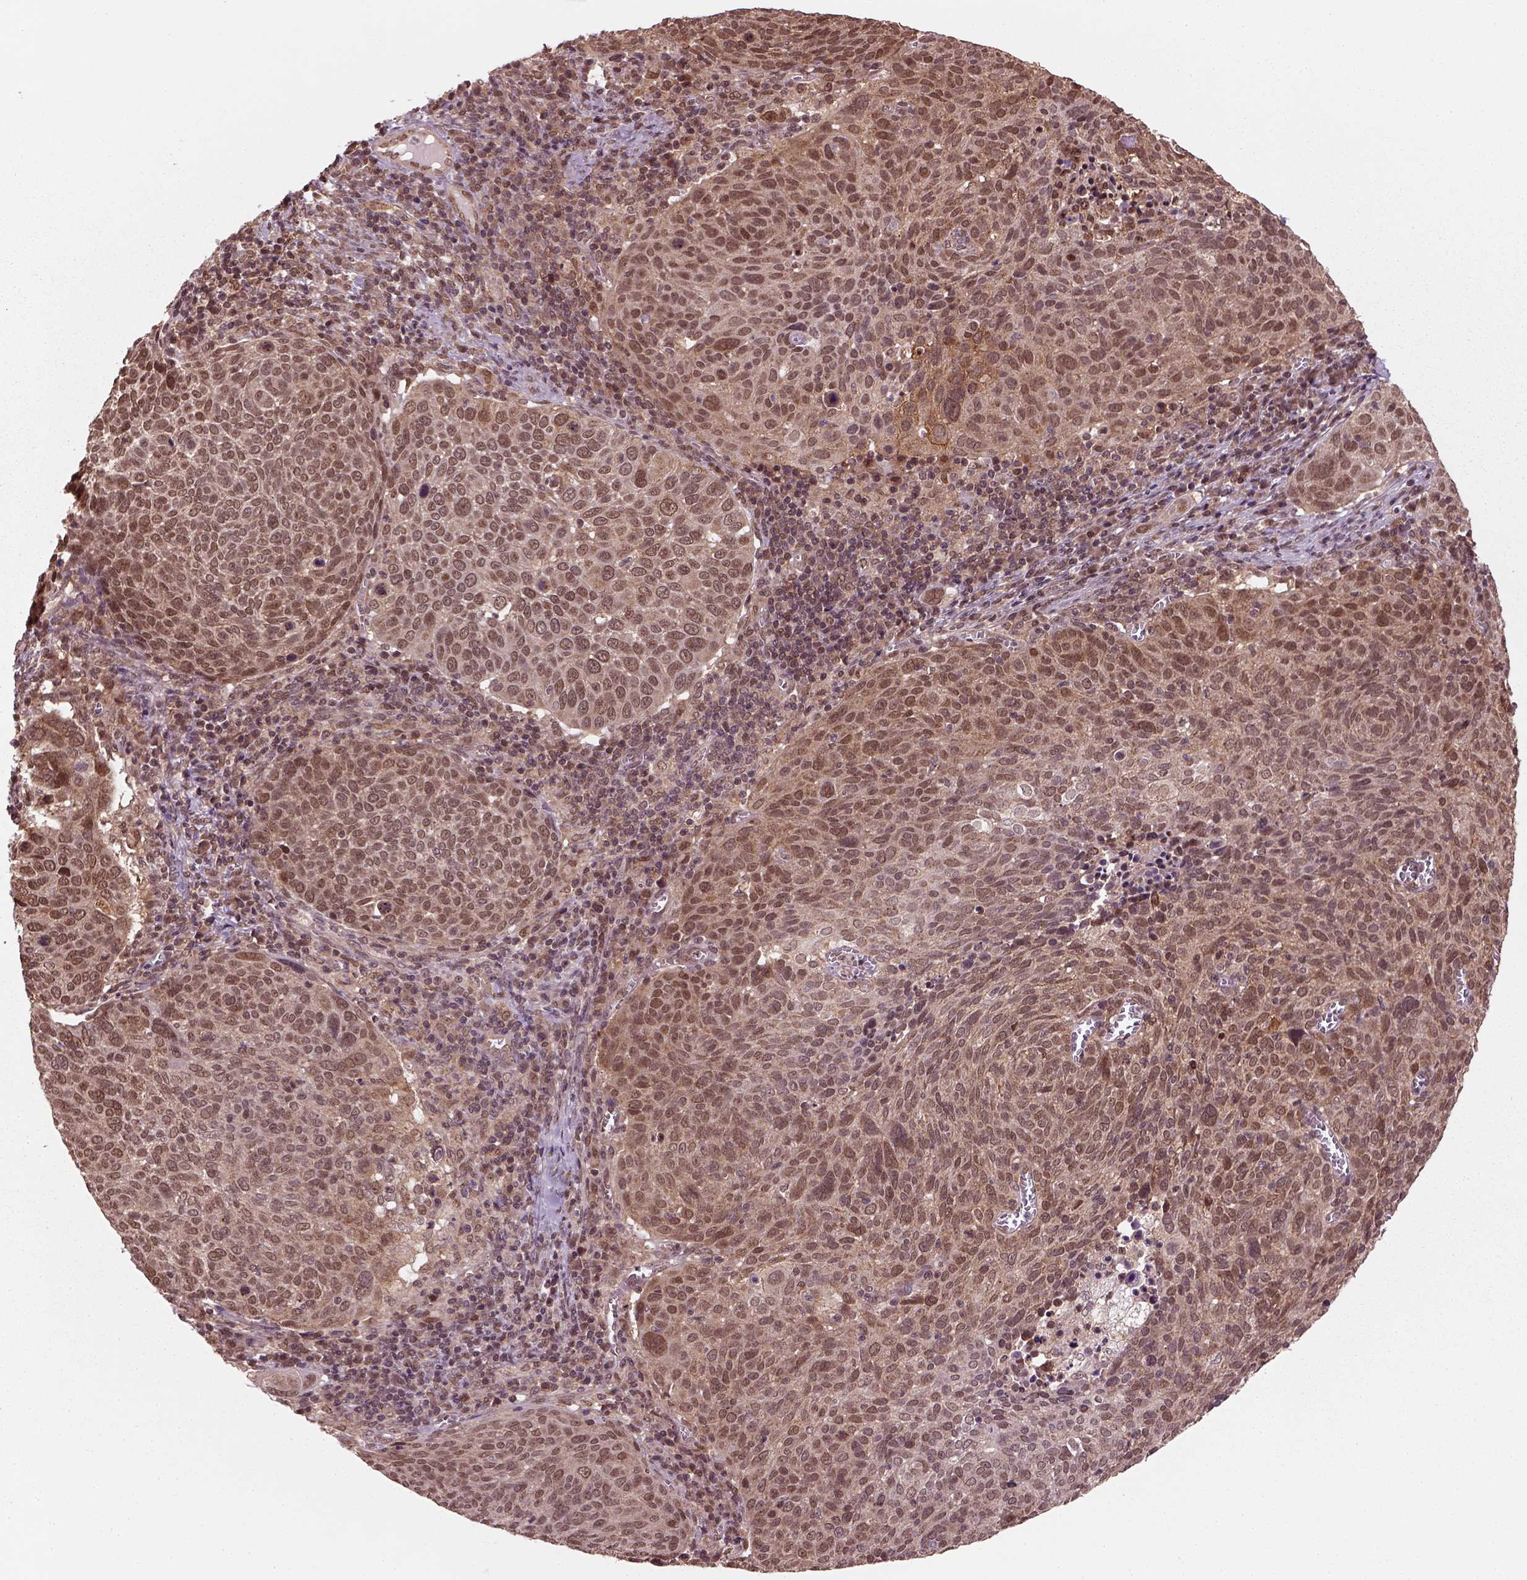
{"staining": {"intensity": "moderate", "quantity": ">75%", "location": "cytoplasmic/membranous,nuclear"}, "tissue": "cervical cancer", "cell_type": "Tumor cells", "image_type": "cancer", "snomed": [{"axis": "morphology", "description": "Squamous cell carcinoma, NOS"}, {"axis": "topography", "description": "Cervix"}], "caption": "Cervical squamous cell carcinoma tissue demonstrates moderate cytoplasmic/membranous and nuclear staining in approximately >75% of tumor cells", "gene": "NUDT9", "patient": {"sex": "female", "age": 39}}